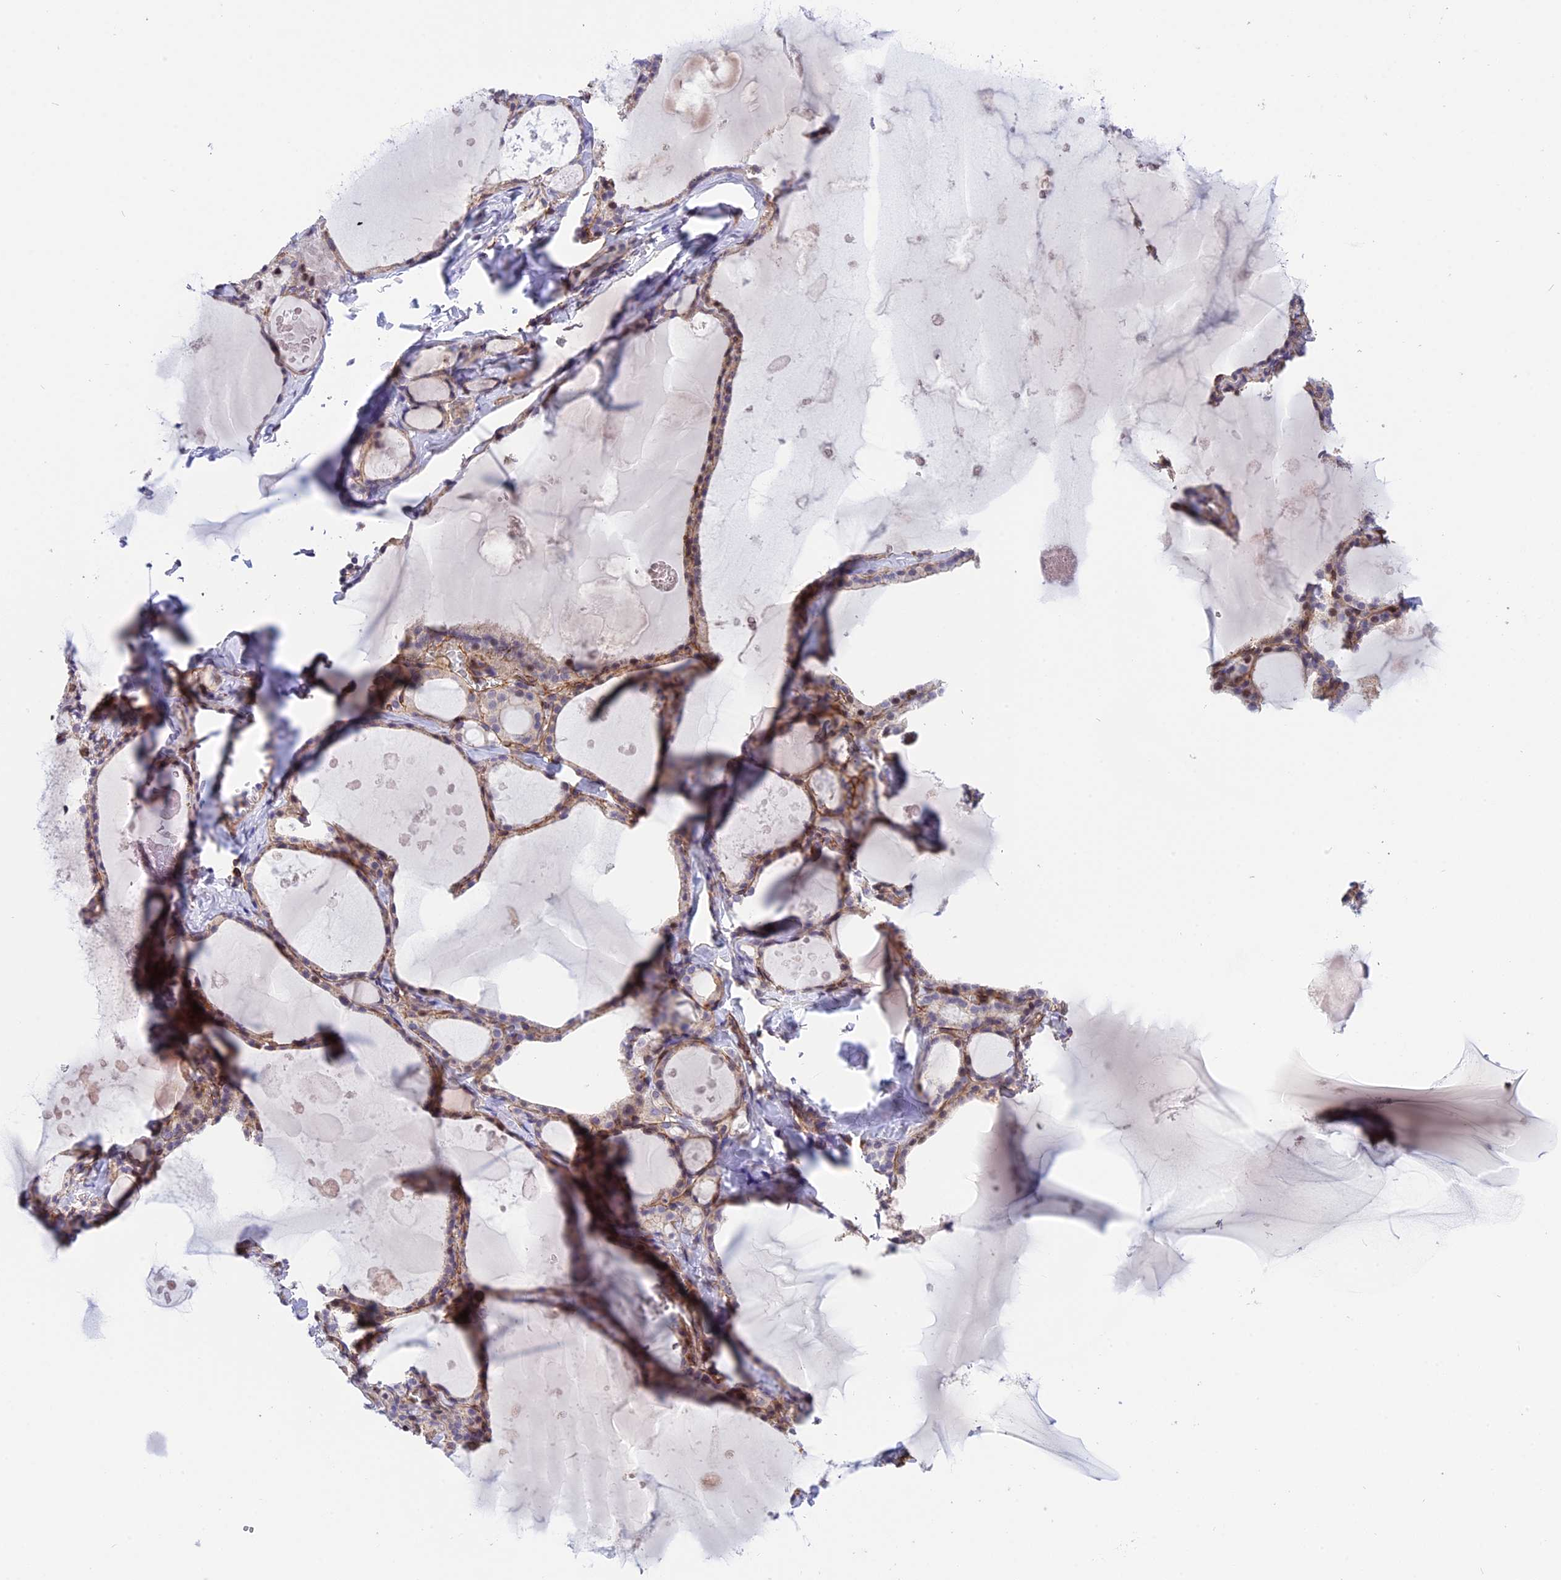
{"staining": {"intensity": "weak", "quantity": "25%-75%", "location": "cytoplasmic/membranous"}, "tissue": "thyroid gland", "cell_type": "Glandular cells", "image_type": "normal", "snomed": [{"axis": "morphology", "description": "Normal tissue, NOS"}, {"axis": "topography", "description": "Thyroid gland"}], "caption": "Immunohistochemical staining of normal thyroid gland shows weak cytoplasmic/membranous protein positivity in about 25%-75% of glandular cells. (Stains: DAB in brown, nuclei in blue, Microscopy: brightfield microscopy at high magnification).", "gene": "R3HDM4", "patient": {"sex": "male", "age": 56}}